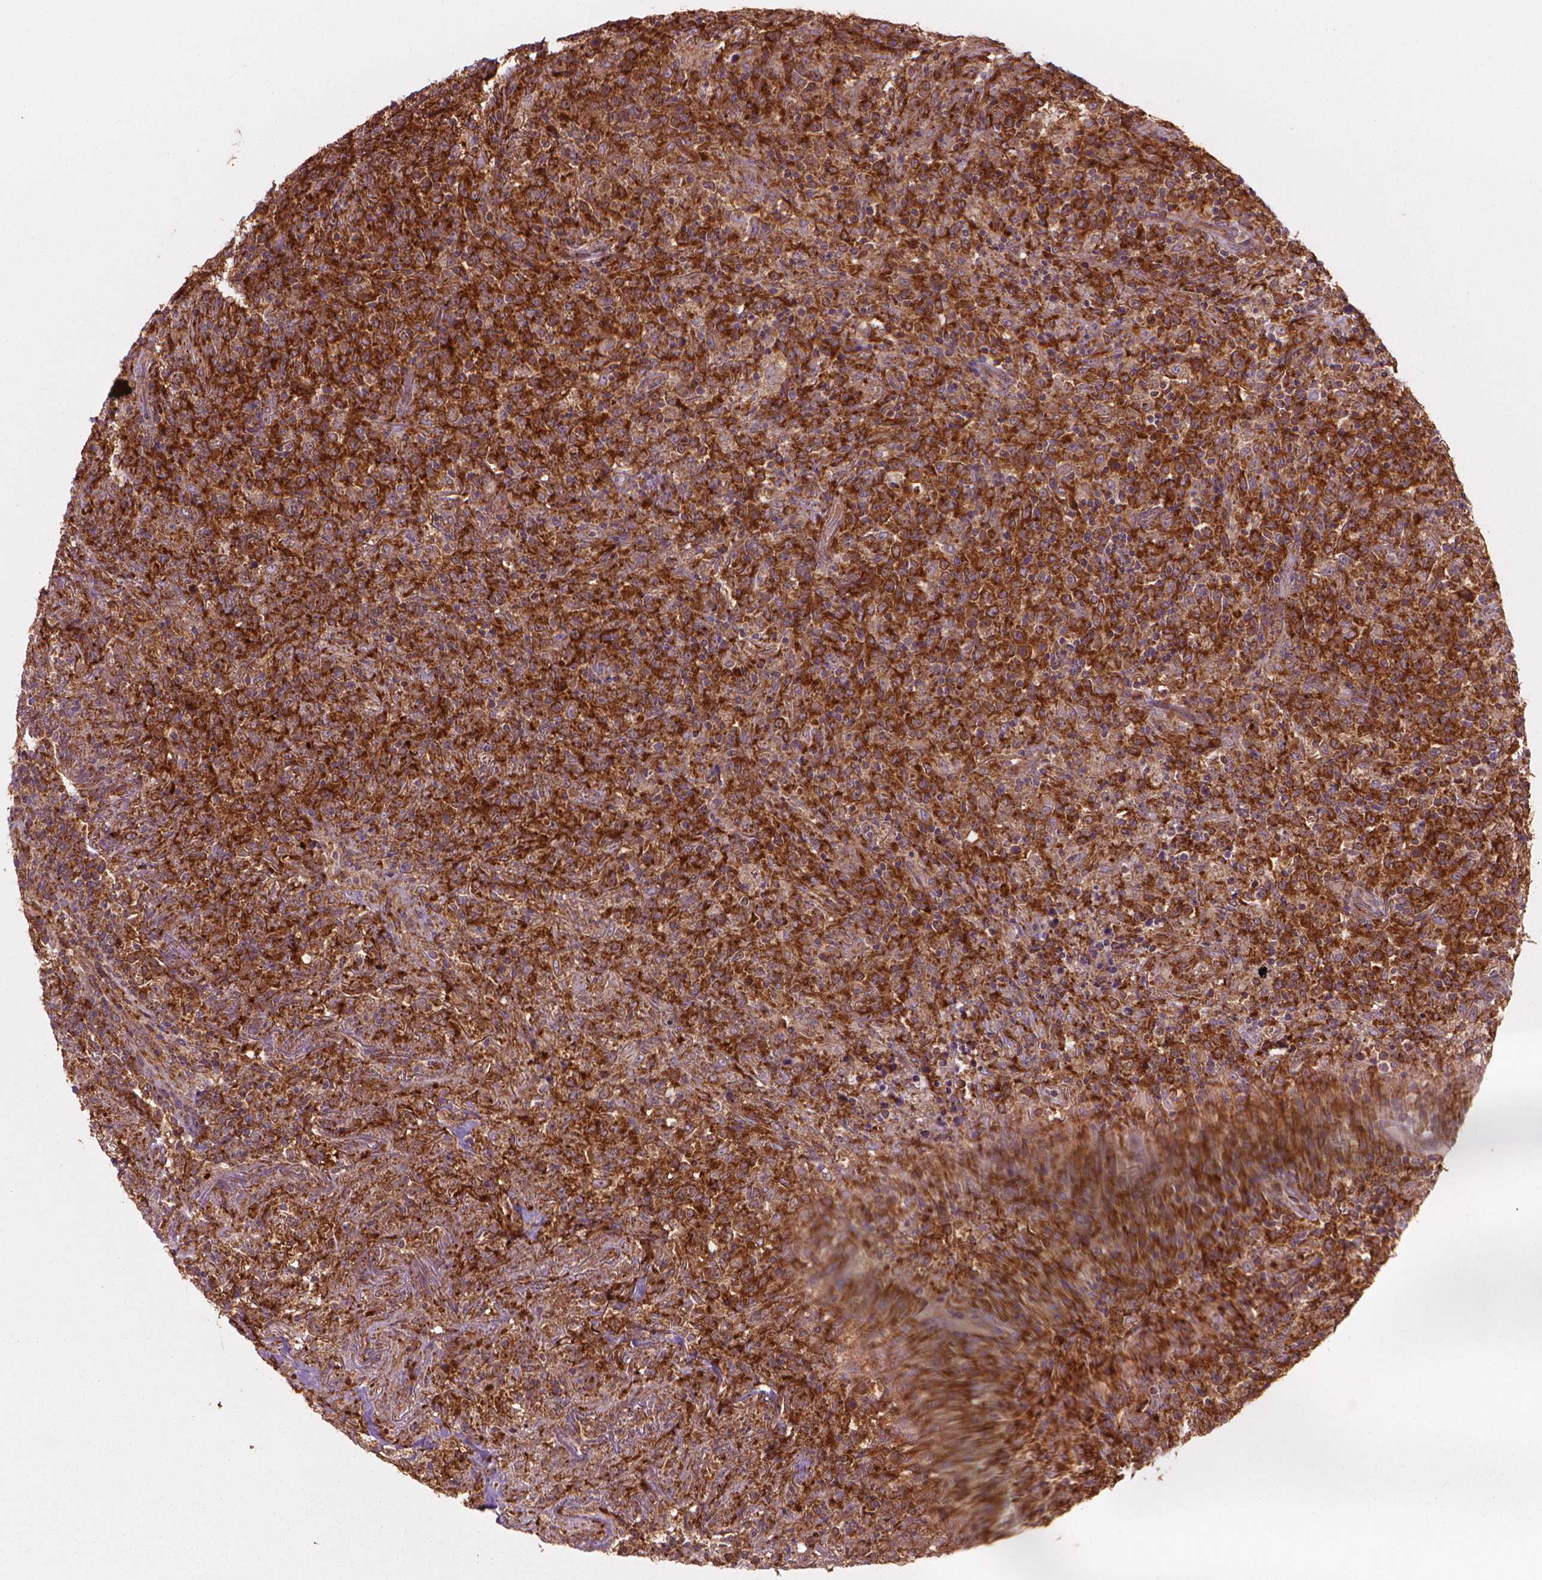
{"staining": {"intensity": "strong", "quantity": ">75%", "location": "cytoplasmic/membranous"}, "tissue": "lymphoma", "cell_type": "Tumor cells", "image_type": "cancer", "snomed": [{"axis": "morphology", "description": "Malignant lymphoma, non-Hodgkin's type, High grade"}, {"axis": "topography", "description": "Lung"}], "caption": "High-grade malignant lymphoma, non-Hodgkin's type stained for a protein (brown) demonstrates strong cytoplasmic/membranous positive expression in about >75% of tumor cells.", "gene": "VARS2", "patient": {"sex": "male", "age": 79}}